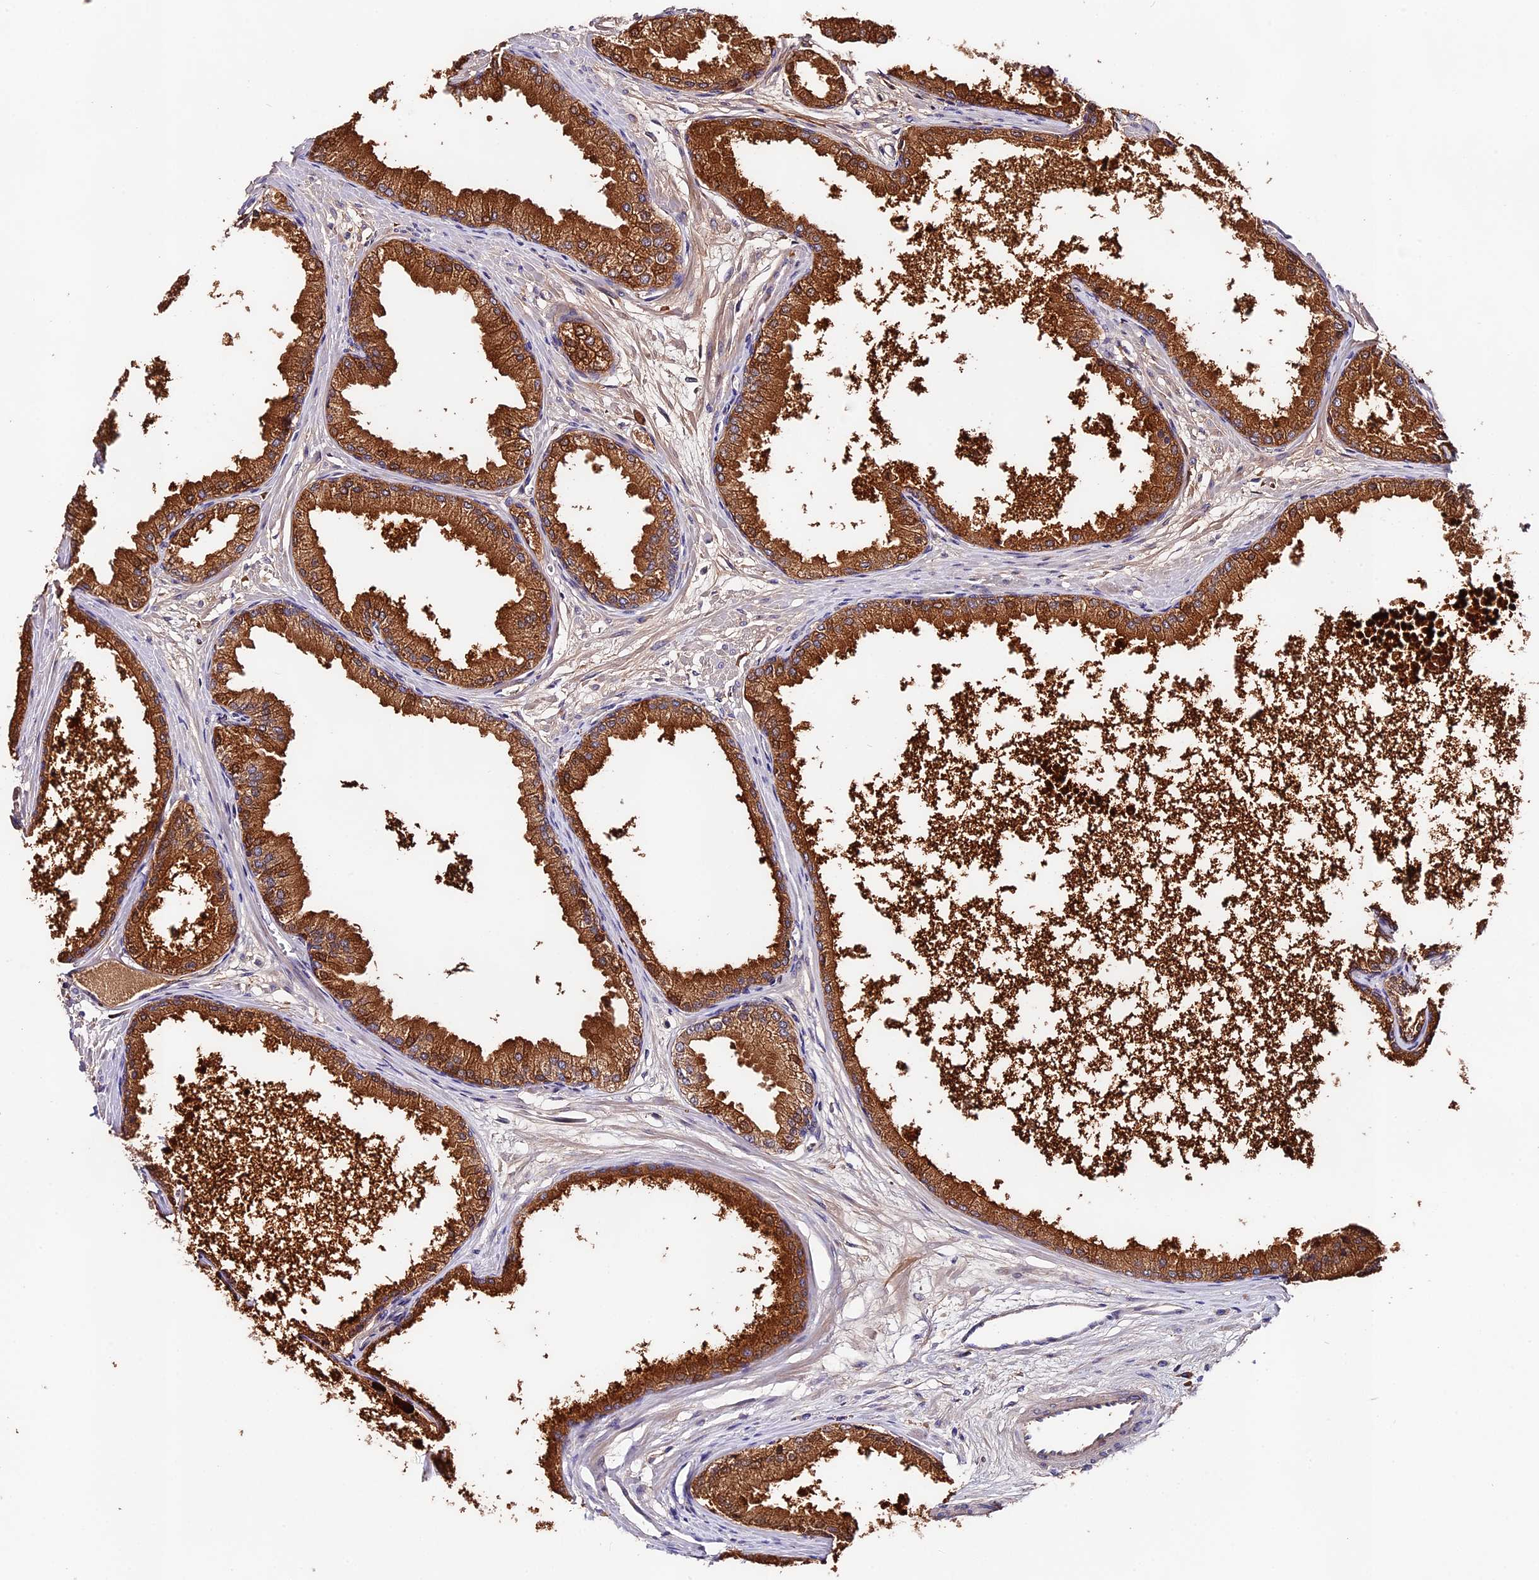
{"staining": {"intensity": "moderate", "quantity": ">75%", "location": "cytoplasmic/membranous"}, "tissue": "prostate cancer", "cell_type": "Tumor cells", "image_type": "cancer", "snomed": [{"axis": "morphology", "description": "Adenocarcinoma, Low grade"}, {"axis": "topography", "description": "Prostate"}], "caption": "Protein expression analysis of human prostate low-grade adenocarcinoma reveals moderate cytoplasmic/membranous staining in approximately >75% of tumor cells.", "gene": "CACNA1H", "patient": {"sex": "male", "age": 63}}